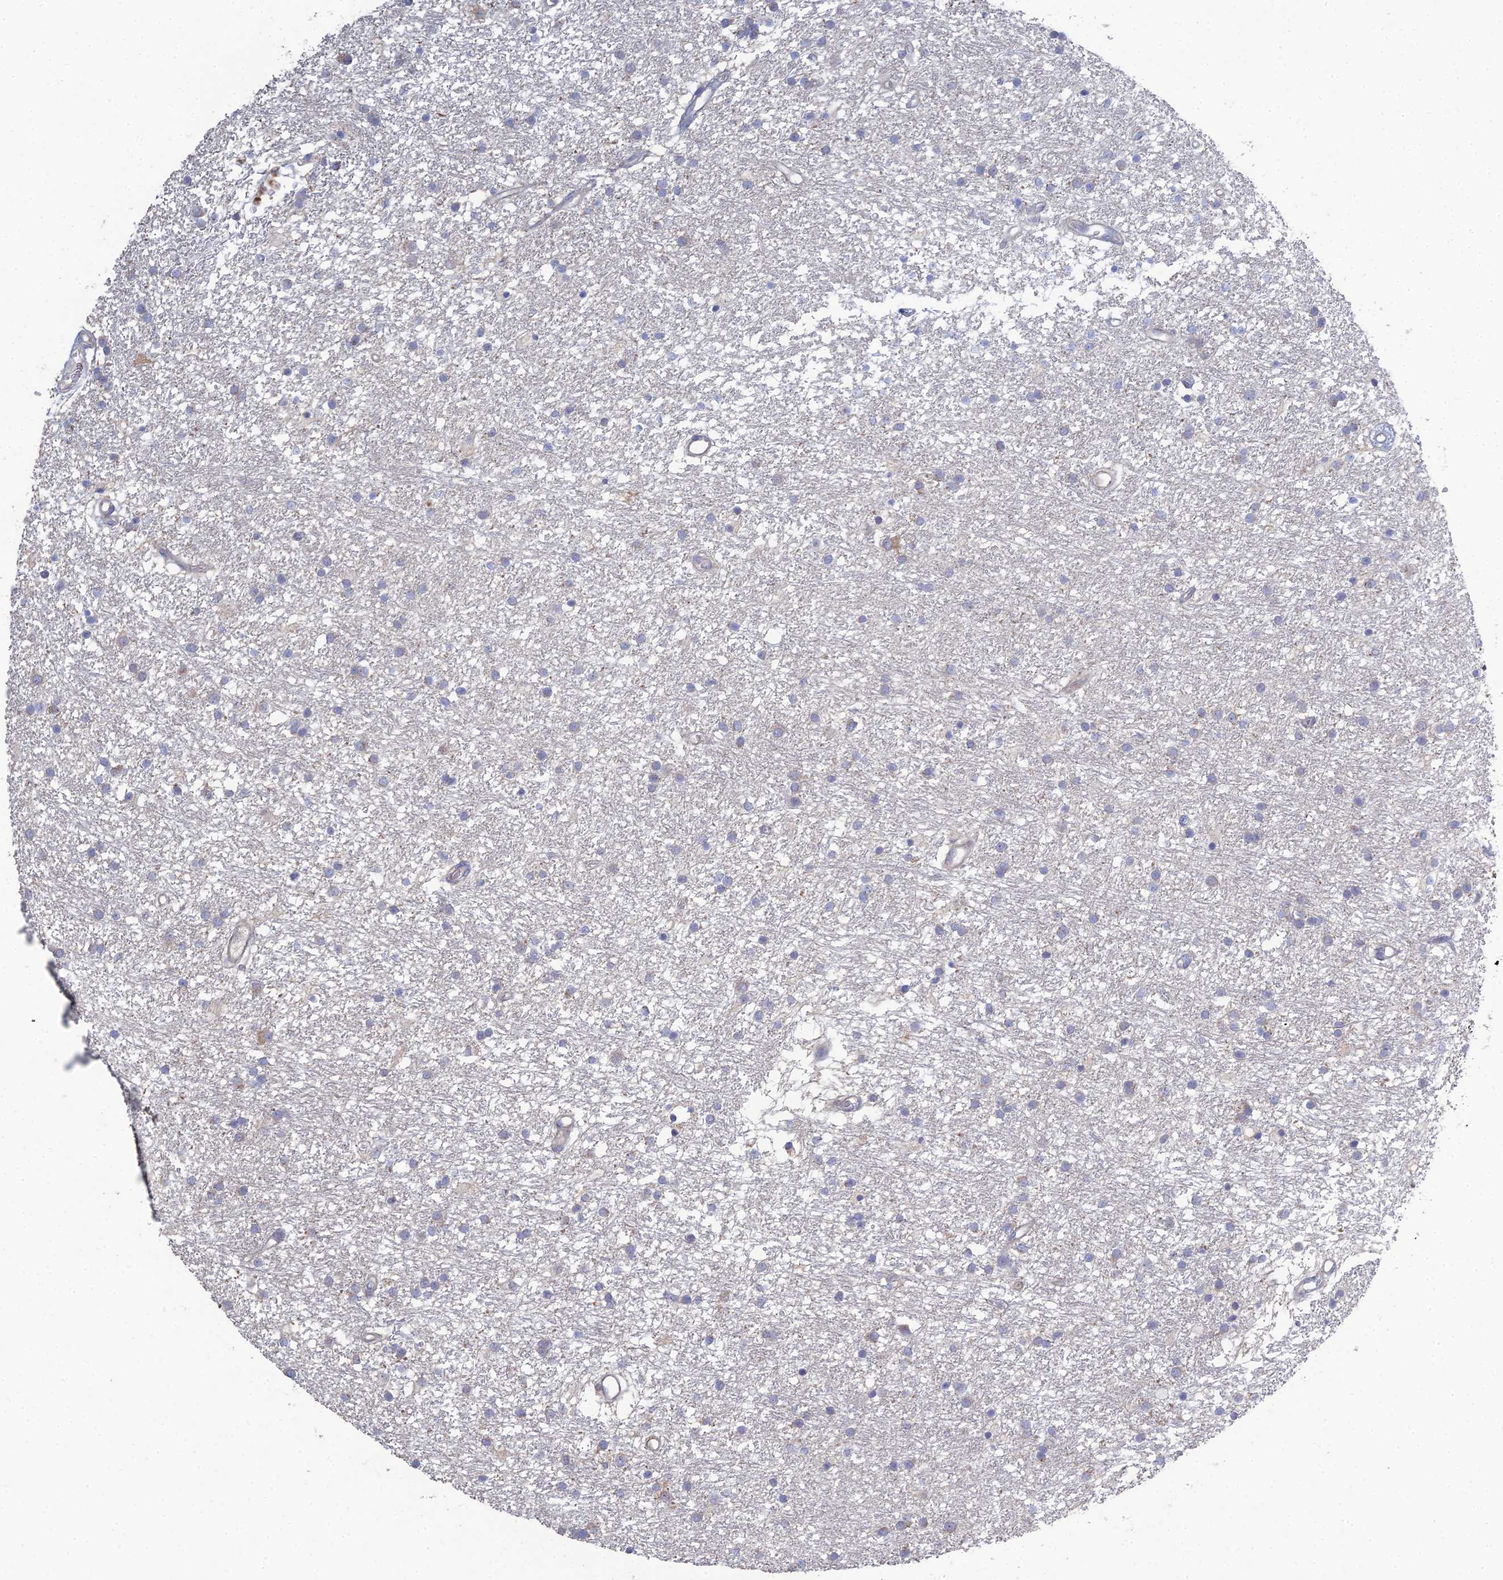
{"staining": {"intensity": "negative", "quantity": "none", "location": "none"}, "tissue": "glioma", "cell_type": "Tumor cells", "image_type": "cancer", "snomed": [{"axis": "morphology", "description": "Glioma, malignant, High grade"}, {"axis": "topography", "description": "Brain"}], "caption": "A high-resolution photomicrograph shows immunohistochemistry (IHC) staining of high-grade glioma (malignant), which reveals no significant expression in tumor cells.", "gene": "TRAPPC6A", "patient": {"sex": "male", "age": 77}}